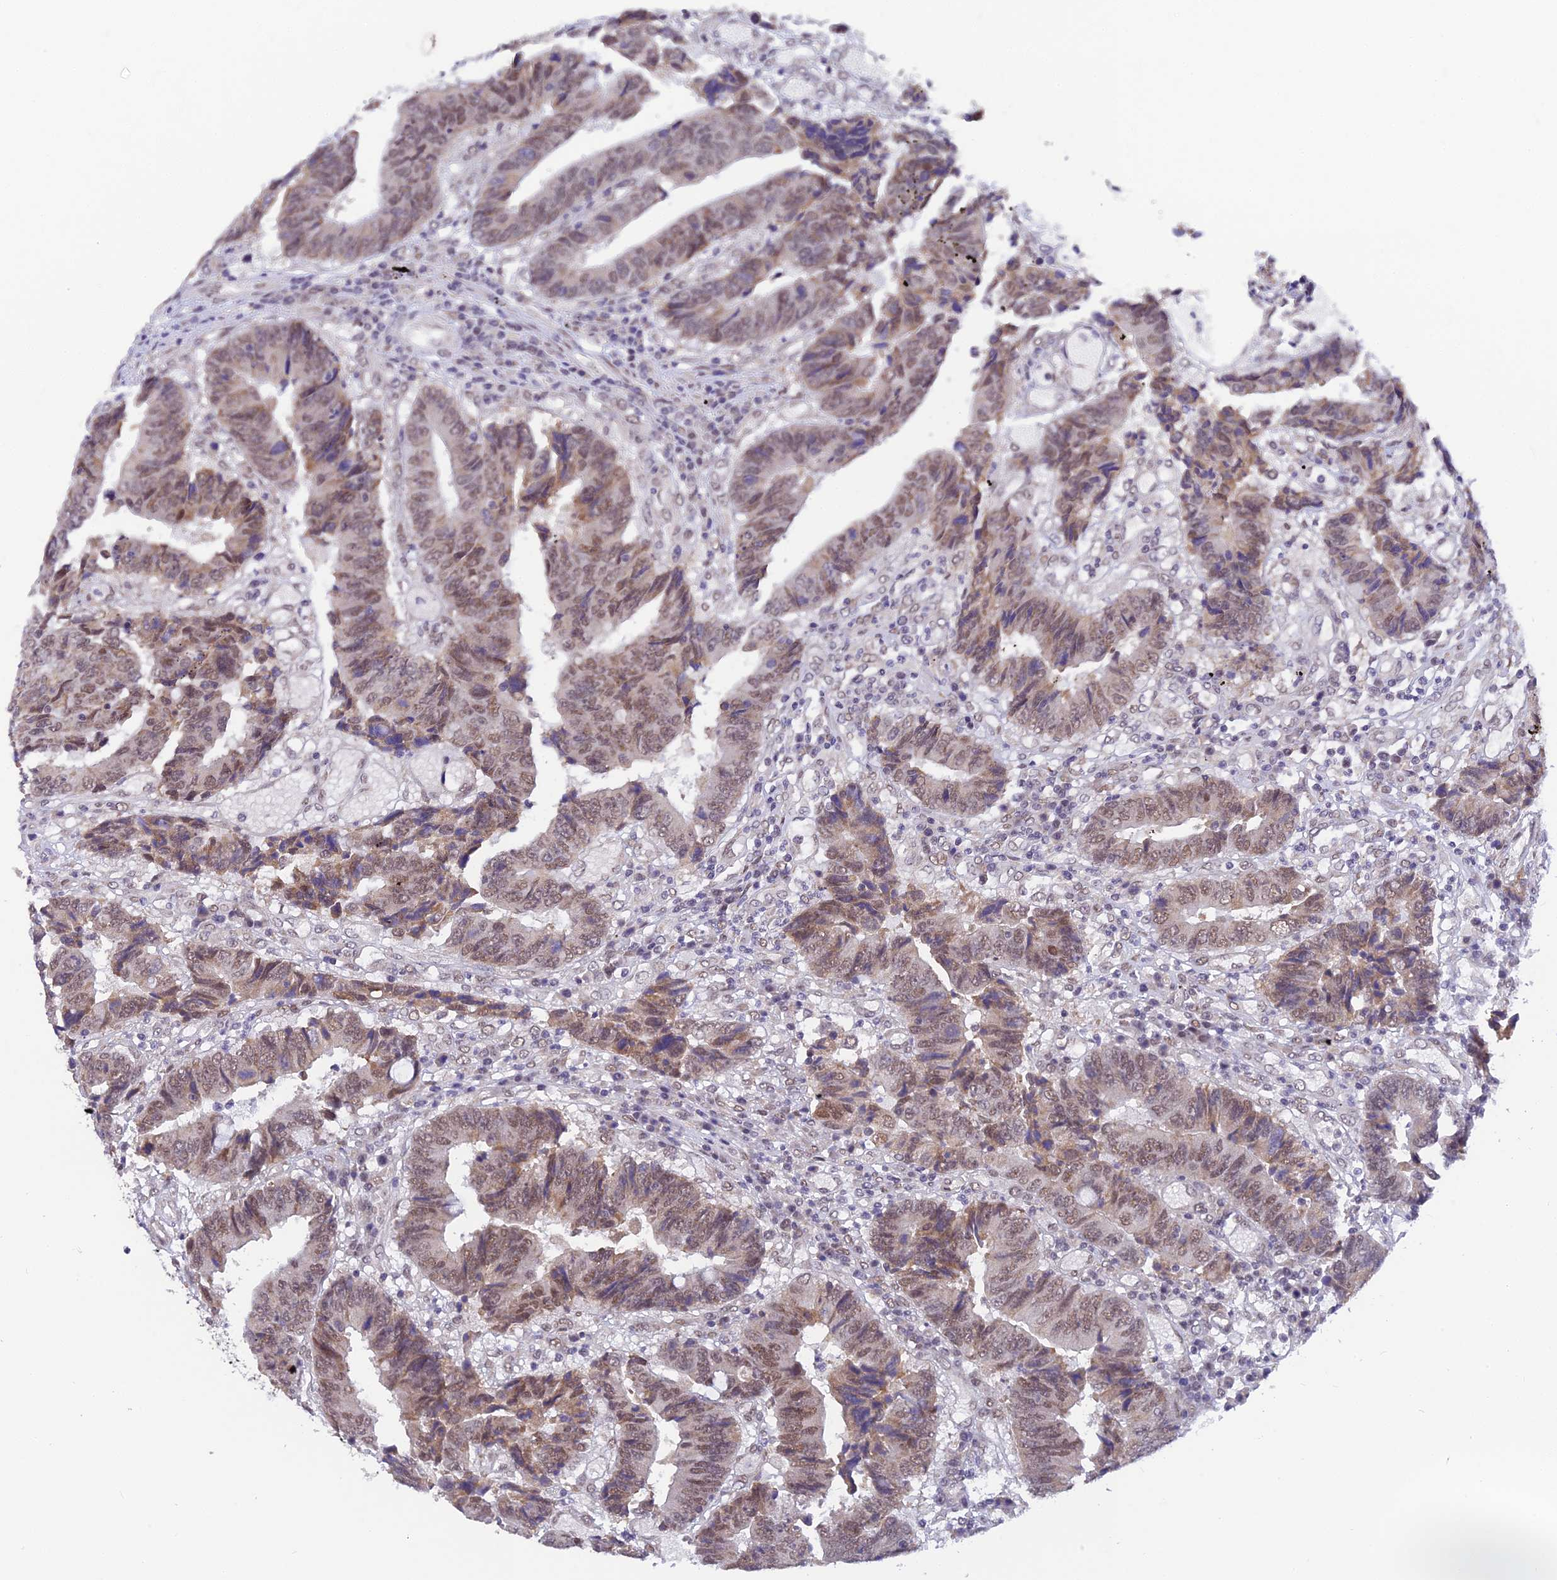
{"staining": {"intensity": "moderate", "quantity": ">75%", "location": "cytoplasmic/membranous,nuclear"}, "tissue": "colorectal cancer", "cell_type": "Tumor cells", "image_type": "cancer", "snomed": [{"axis": "morphology", "description": "Adenocarcinoma, NOS"}, {"axis": "topography", "description": "Rectum"}], "caption": "Tumor cells demonstrate moderate cytoplasmic/membranous and nuclear staining in about >75% of cells in colorectal adenocarcinoma.", "gene": "C2orf49", "patient": {"sex": "male", "age": 84}}